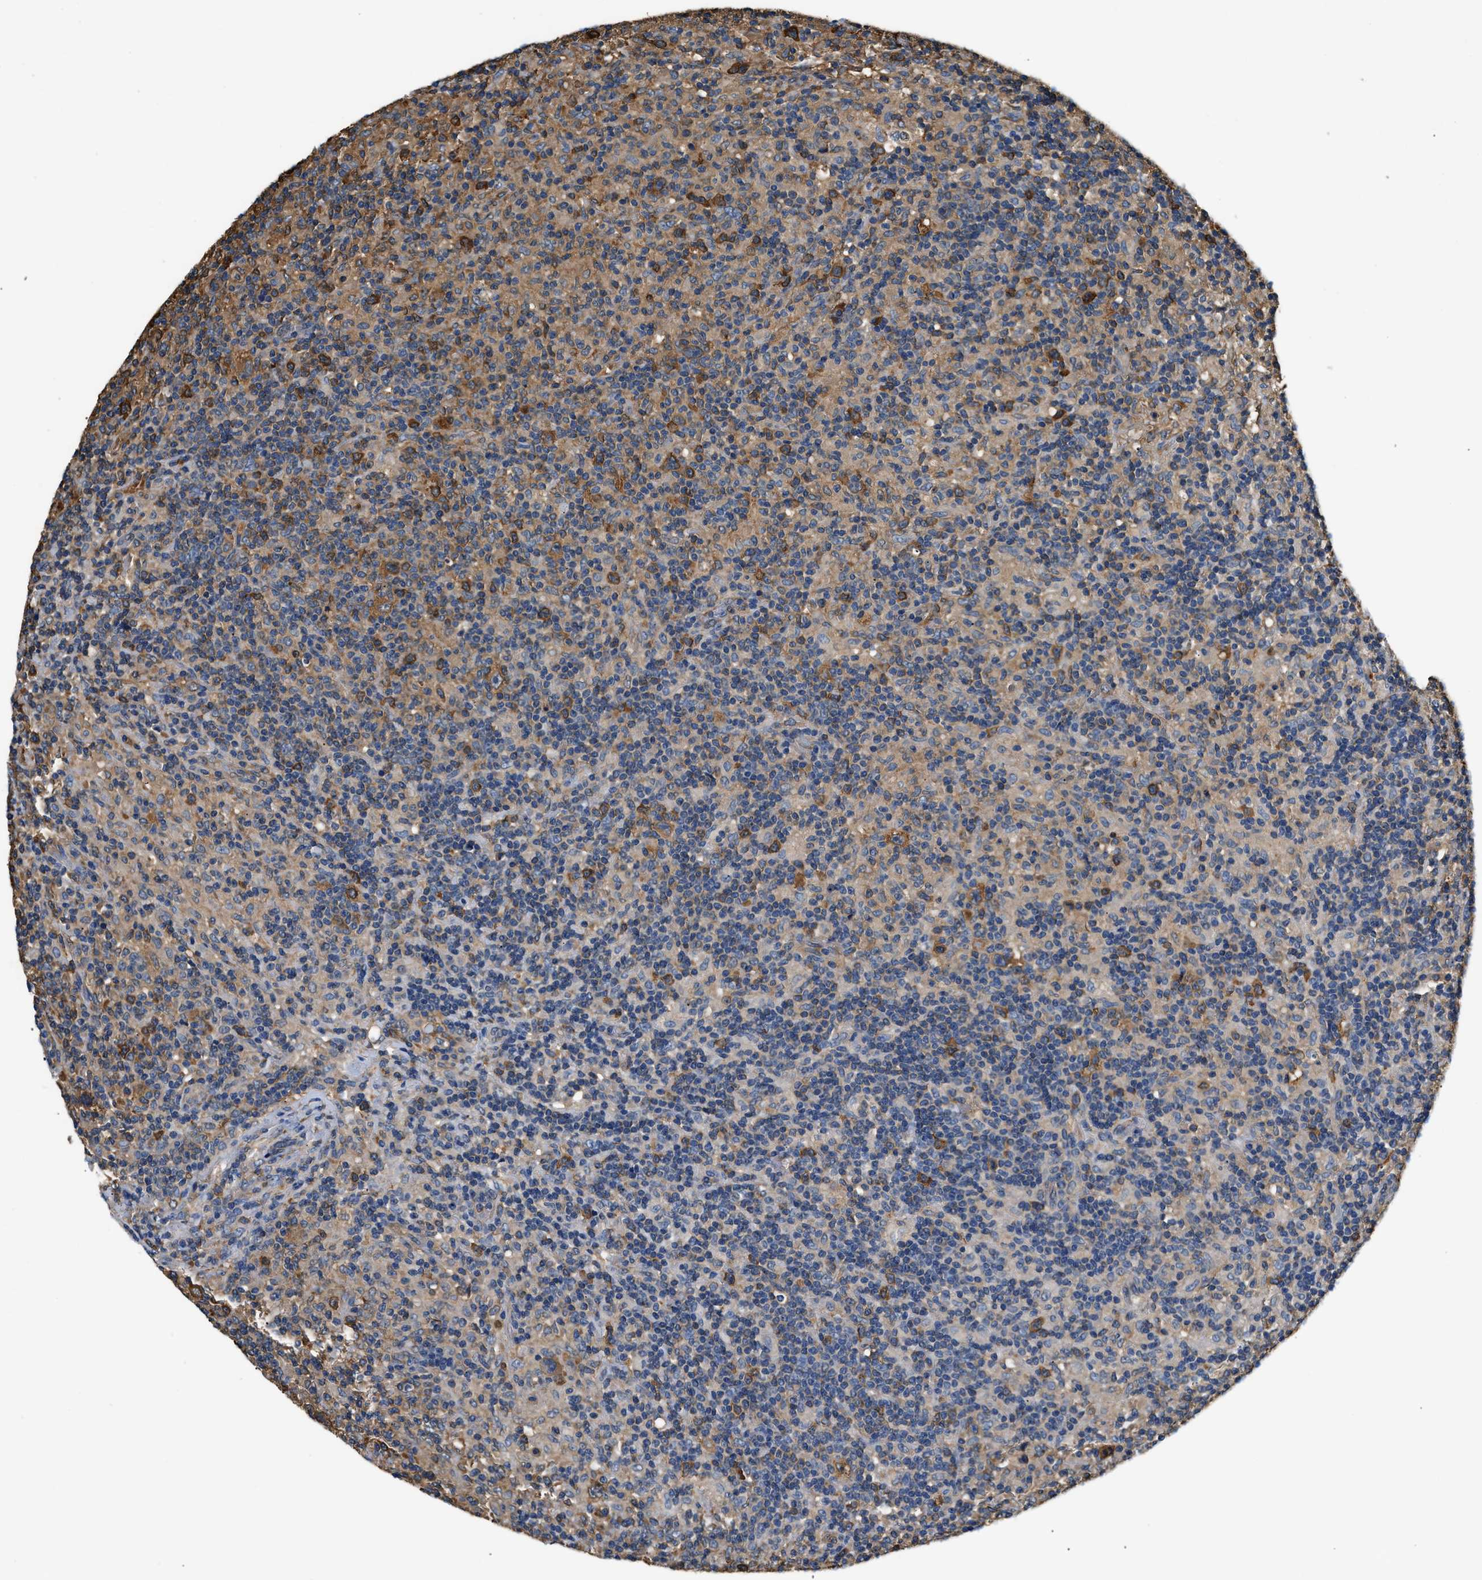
{"staining": {"intensity": "moderate", "quantity": ">75%", "location": "cytoplasmic/membranous"}, "tissue": "lymphoma", "cell_type": "Tumor cells", "image_type": "cancer", "snomed": [{"axis": "morphology", "description": "Hodgkin's disease, NOS"}, {"axis": "topography", "description": "Lymph node"}], "caption": "Lymphoma was stained to show a protein in brown. There is medium levels of moderate cytoplasmic/membranous expression in approximately >75% of tumor cells. The staining is performed using DAB (3,3'-diaminobenzidine) brown chromogen to label protein expression. The nuclei are counter-stained blue using hematoxylin.", "gene": "PPP2R1B", "patient": {"sex": "male", "age": 70}}